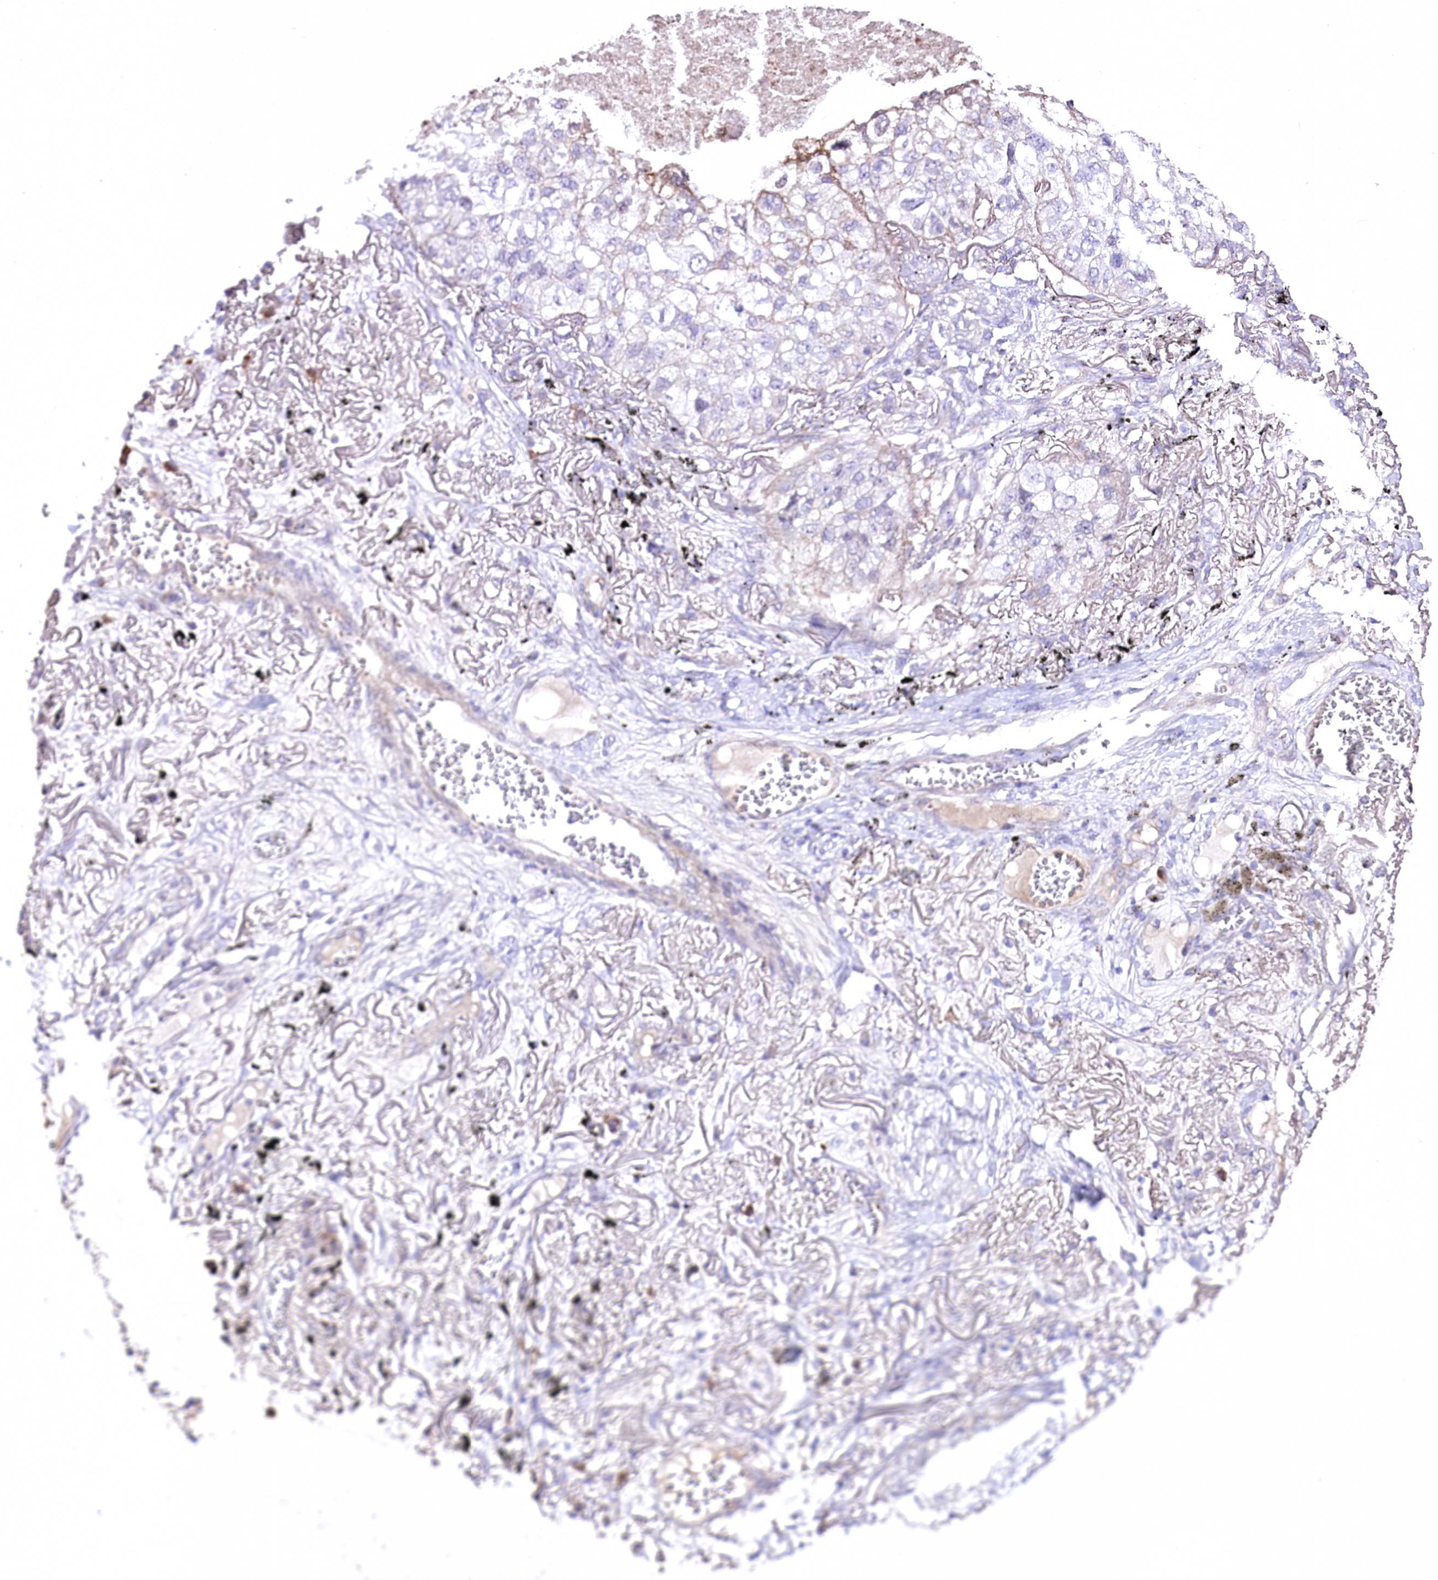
{"staining": {"intensity": "negative", "quantity": "none", "location": "none"}, "tissue": "lung cancer", "cell_type": "Tumor cells", "image_type": "cancer", "snomed": [{"axis": "morphology", "description": "Adenocarcinoma, NOS"}, {"axis": "topography", "description": "Lung"}], "caption": "IHC of human lung cancer exhibits no expression in tumor cells.", "gene": "CEP164", "patient": {"sex": "male", "age": 65}}